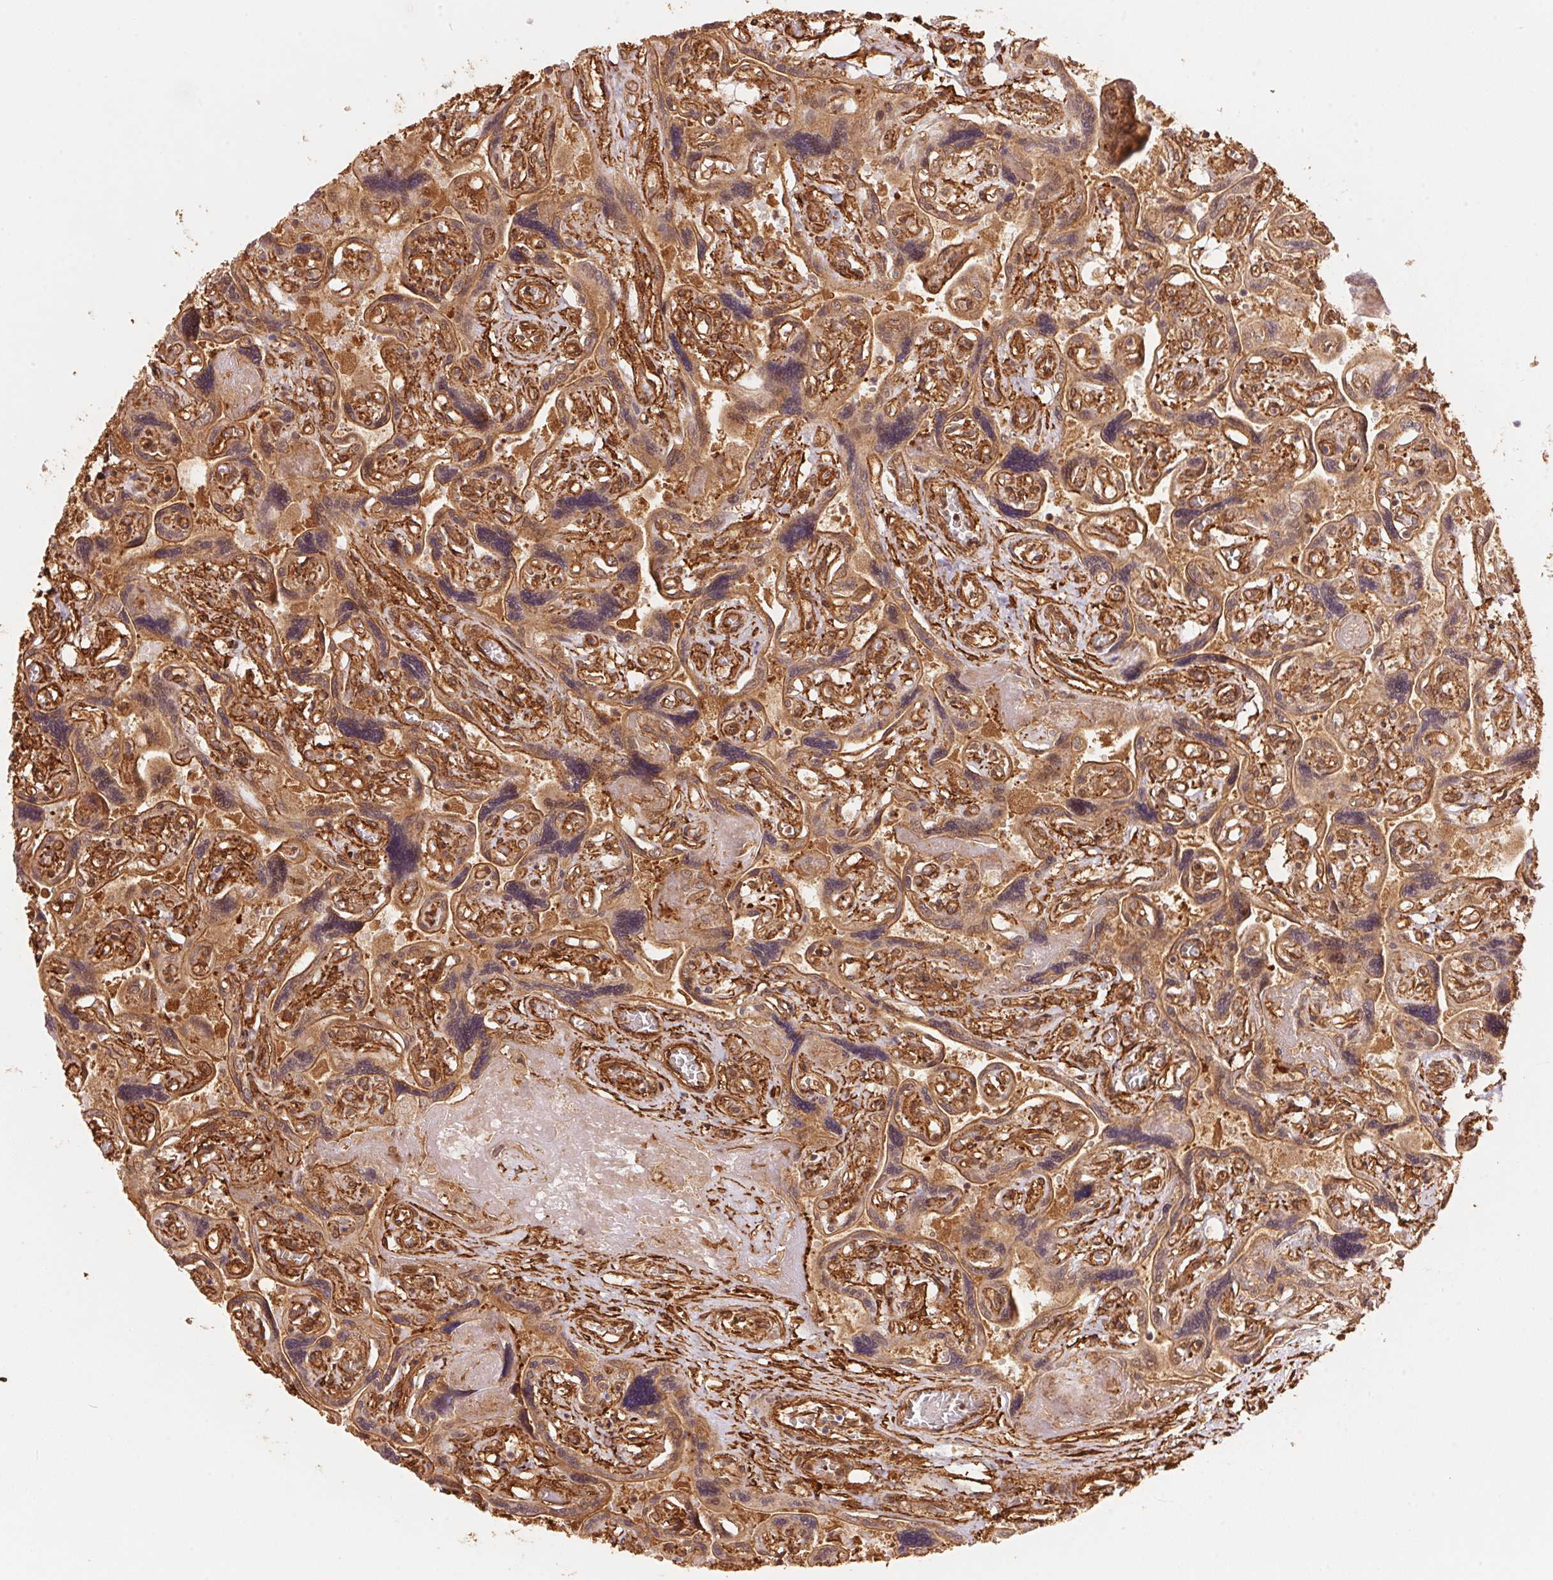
{"staining": {"intensity": "moderate", "quantity": ">75%", "location": "cytoplasmic/membranous,nuclear"}, "tissue": "placenta", "cell_type": "Decidual cells", "image_type": "normal", "snomed": [{"axis": "morphology", "description": "Normal tissue, NOS"}, {"axis": "topography", "description": "Placenta"}], "caption": "The histopathology image displays staining of benign placenta, revealing moderate cytoplasmic/membranous,nuclear protein staining (brown color) within decidual cells.", "gene": "TNIP2", "patient": {"sex": "female", "age": 32}}